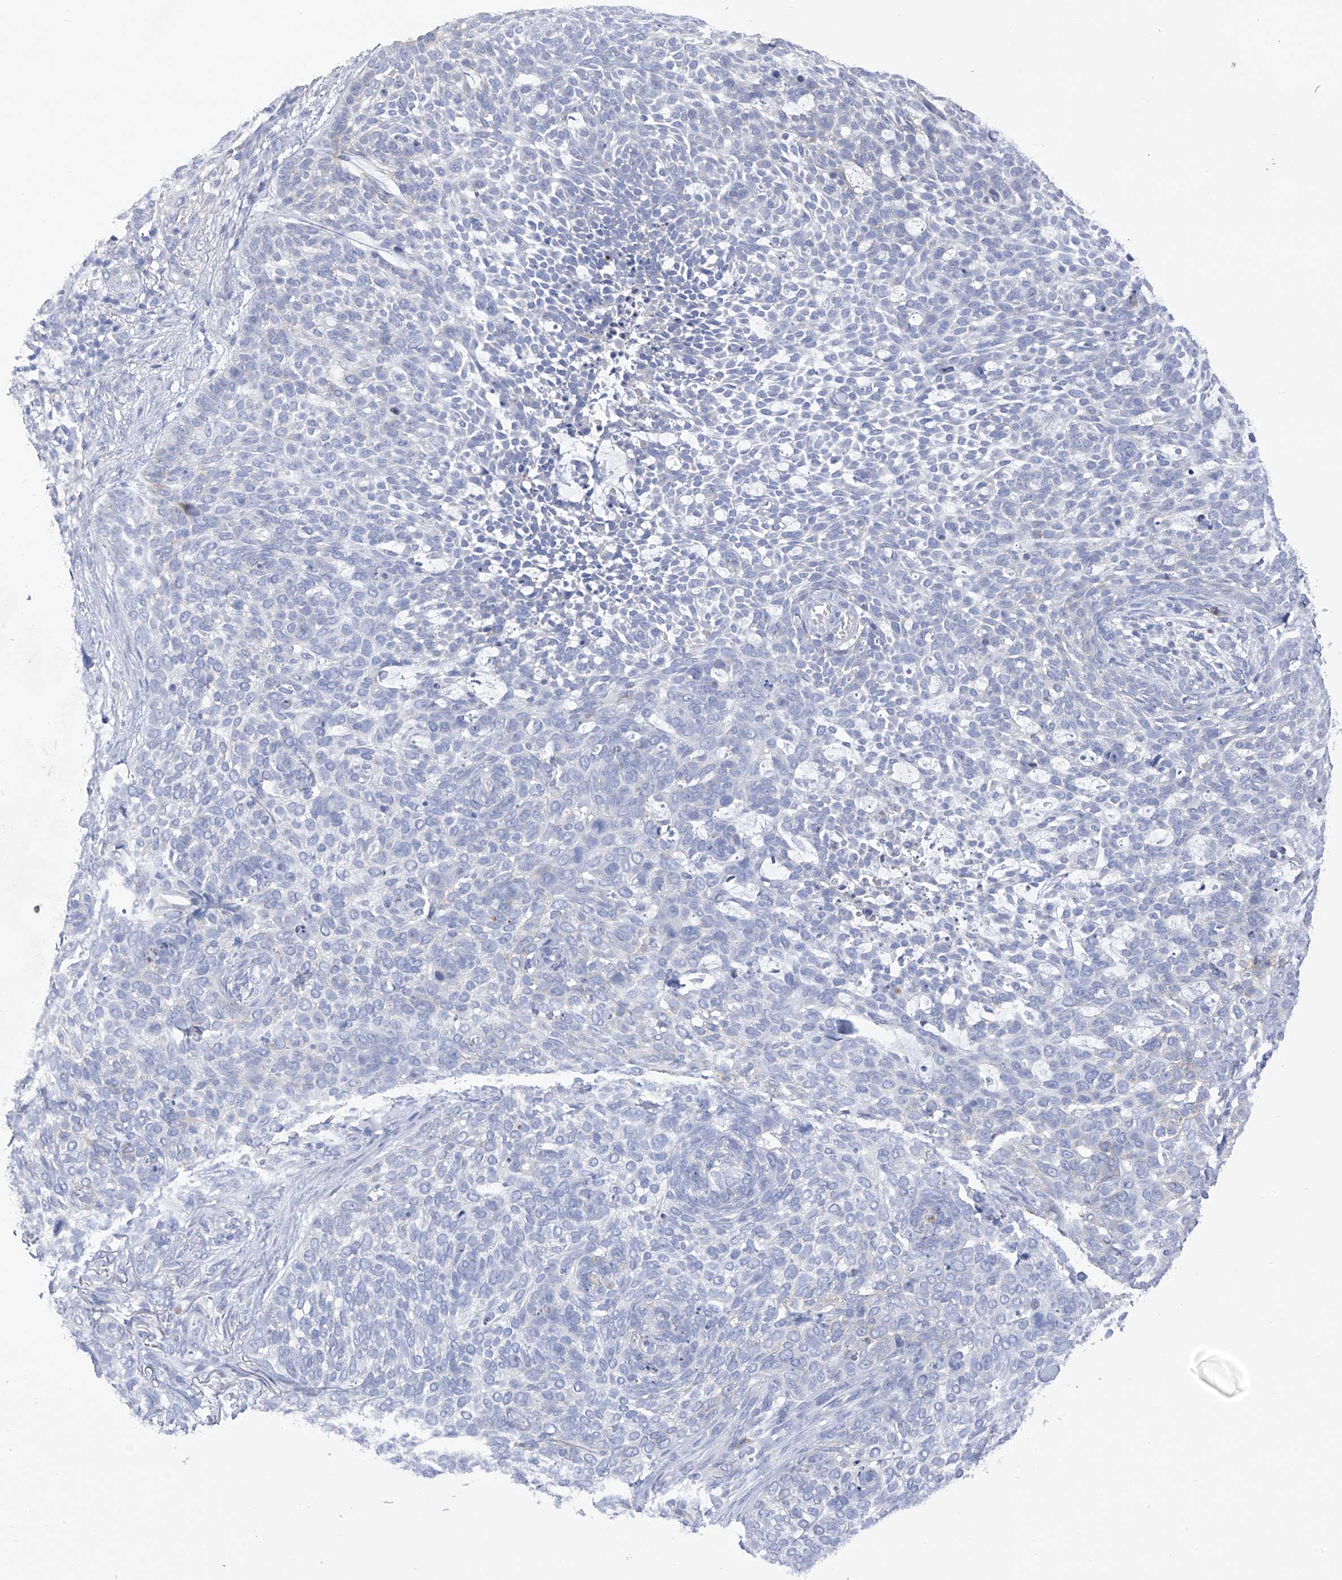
{"staining": {"intensity": "negative", "quantity": "none", "location": "none"}, "tissue": "skin cancer", "cell_type": "Tumor cells", "image_type": "cancer", "snomed": [{"axis": "morphology", "description": "Basal cell carcinoma"}, {"axis": "topography", "description": "Skin"}], "caption": "There is no significant positivity in tumor cells of skin cancer.", "gene": "SLCO4A1", "patient": {"sex": "female", "age": 64}}